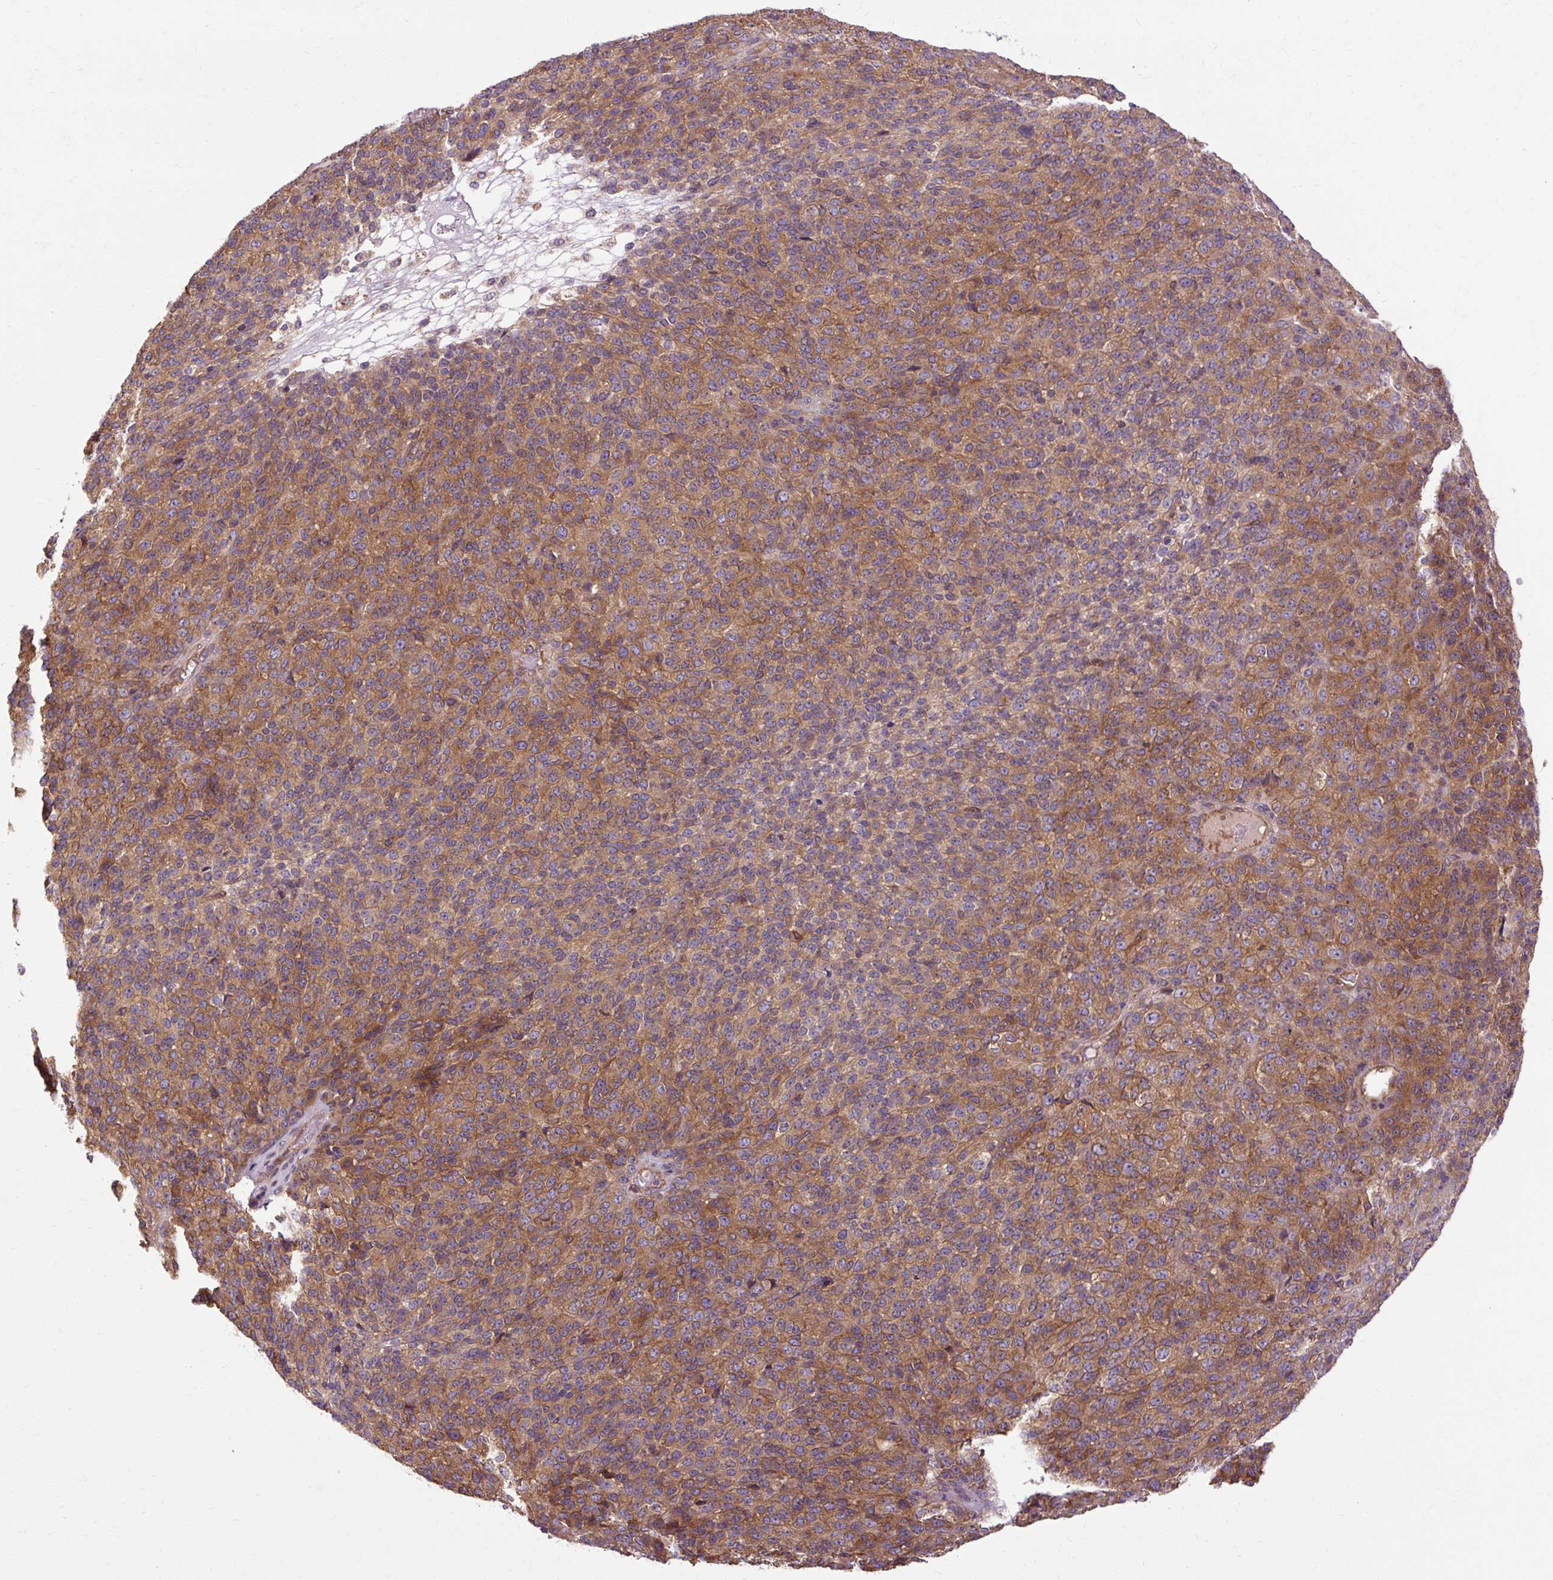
{"staining": {"intensity": "strong", "quantity": ">75%", "location": "cytoplasmic/membranous"}, "tissue": "melanoma", "cell_type": "Tumor cells", "image_type": "cancer", "snomed": [{"axis": "morphology", "description": "Malignant melanoma, Metastatic site"}, {"axis": "topography", "description": "Brain"}], "caption": "Approximately >75% of tumor cells in human melanoma display strong cytoplasmic/membranous protein expression as visualized by brown immunohistochemical staining.", "gene": "CCDC93", "patient": {"sex": "female", "age": 56}}